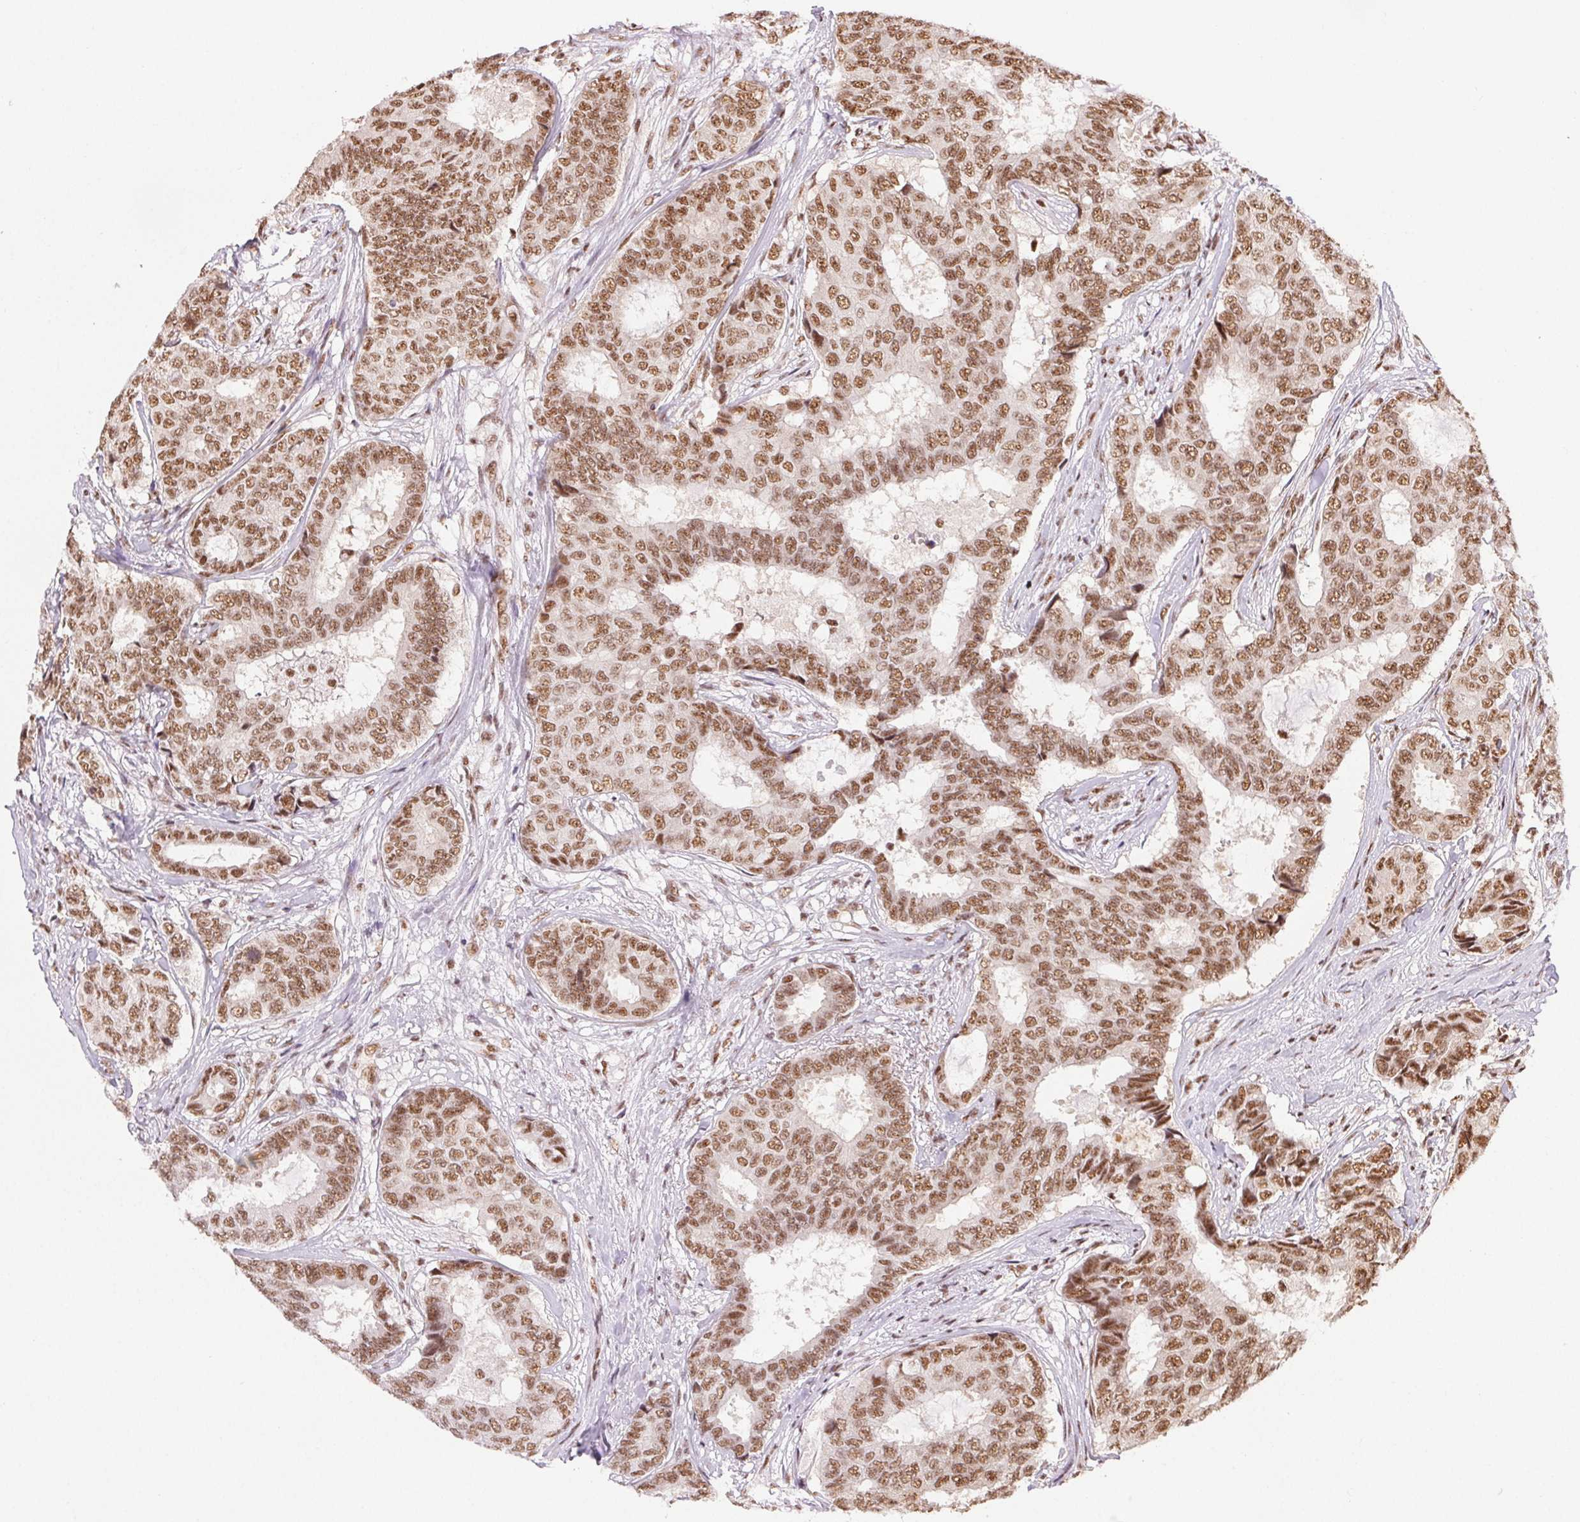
{"staining": {"intensity": "moderate", "quantity": ">75%", "location": "nuclear"}, "tissue": "breast cancer", "cell_type": "Tumor cells", "image_type": "cancer", "snomed": [{"axis": "morphology", "description": "Duct carcinoma"}, {"axis": "topography", "description": "Breast"}], "caption": "IHC image of intraductal carcinoma (breast) stained for a protein (brown), which demonstrates medium levels of moderate nuclear positivity in approximately >75% of tumor cells.", "gene": "IK", "patient": {"sex": "female", "age": 75}}